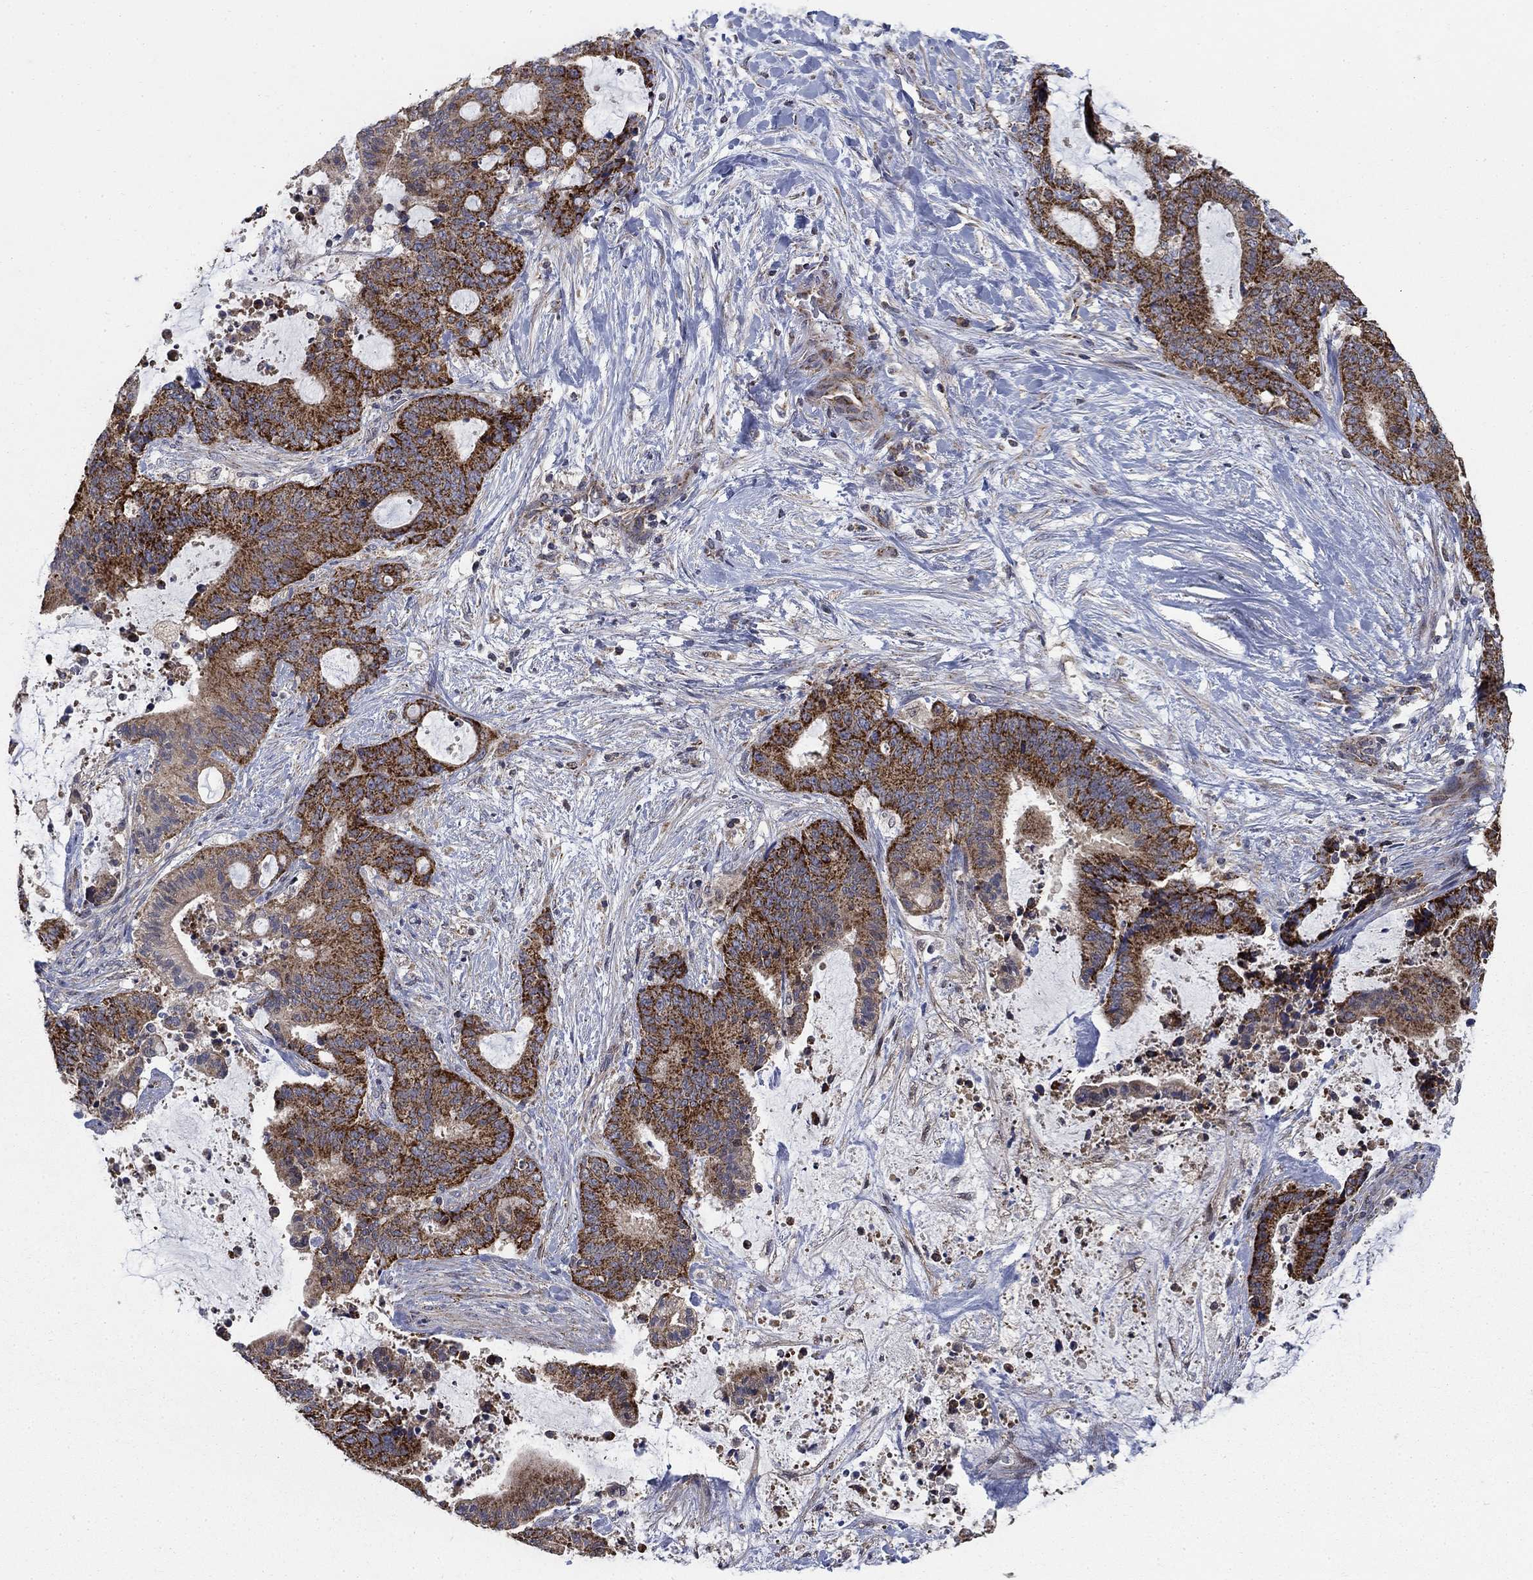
{"staining": {"intensity": "strong", "quantity": ">75%", "location": "cytoplasmic/membranous"}, "tissue": "liver cancer", "cell_type": "Tumor cells", "image_type": "cancer", "snomed": [{"axis": "morphology", "description": "Cholangiocarcinoma"}, {"axis": "topography", "description": "Liver"}], "caption": "Brown immunohistochemical staining in liver cancer shows strong cytoplasmic/membranous positivity in approximately >75% of tumor cells.", "gene": "NME7", "patient": {"sex": "female", "age": 73}}